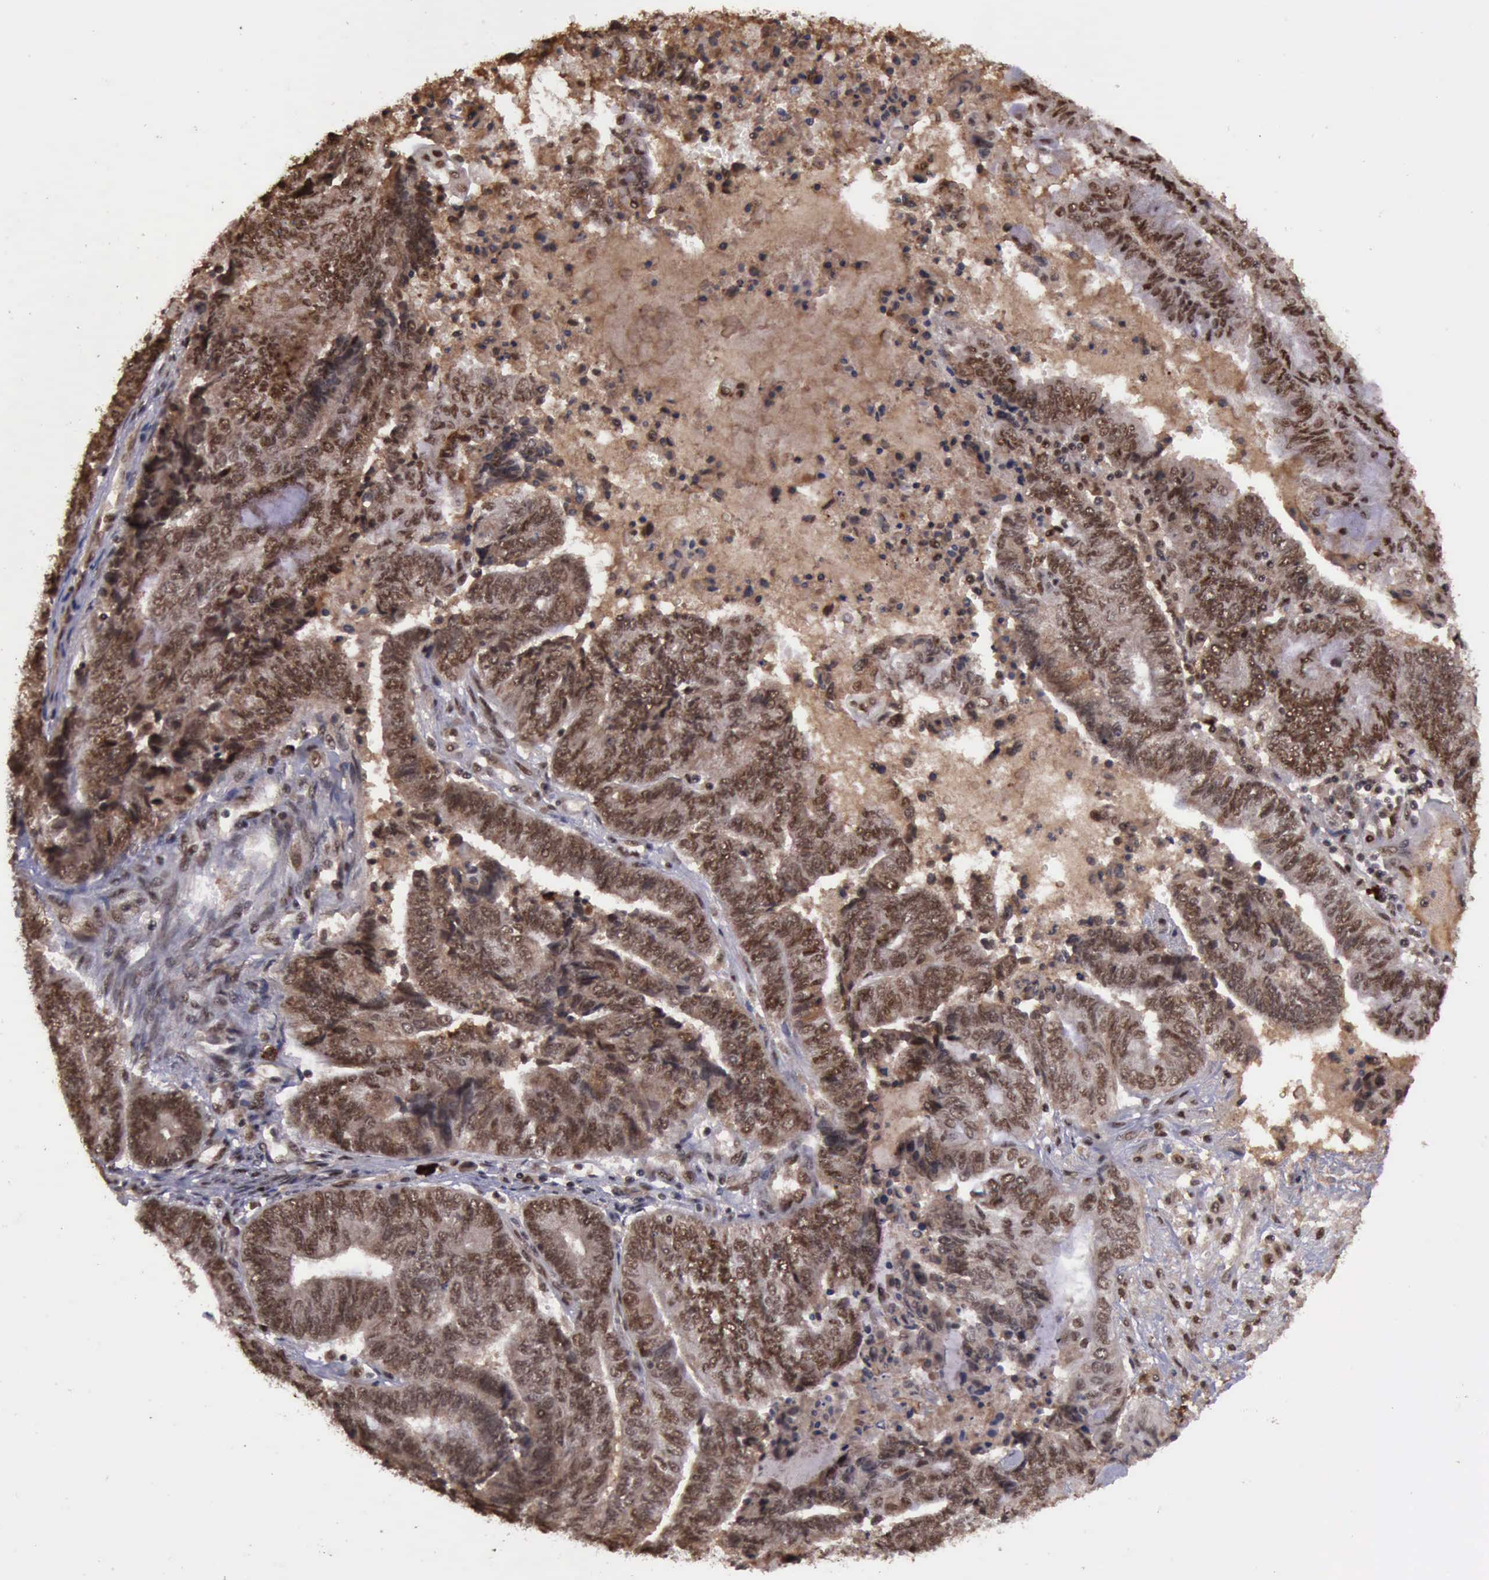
{"staining": {"intensity": "strong", "quantity": ">75%", "location": "cytoplasmic/membranous,nuclear"}, "tissue": "endometrial cancer", "cell_type": "Tumor cells", "image_type": "cancer", "snomed": [{"axis": "morphology", "description": "Adenocarcinoma, NOS"}, {"axis": "topography", "description": "Uterus"}, {"axis": "topography", "description": "Endometrium"}], "caption": "Adenocarcinoma (endometrial) stained with a protein marker displays strong staining in tumor cells.", "gene": "TRMT2A", "patient": {"sex": "female", "age": 70}}